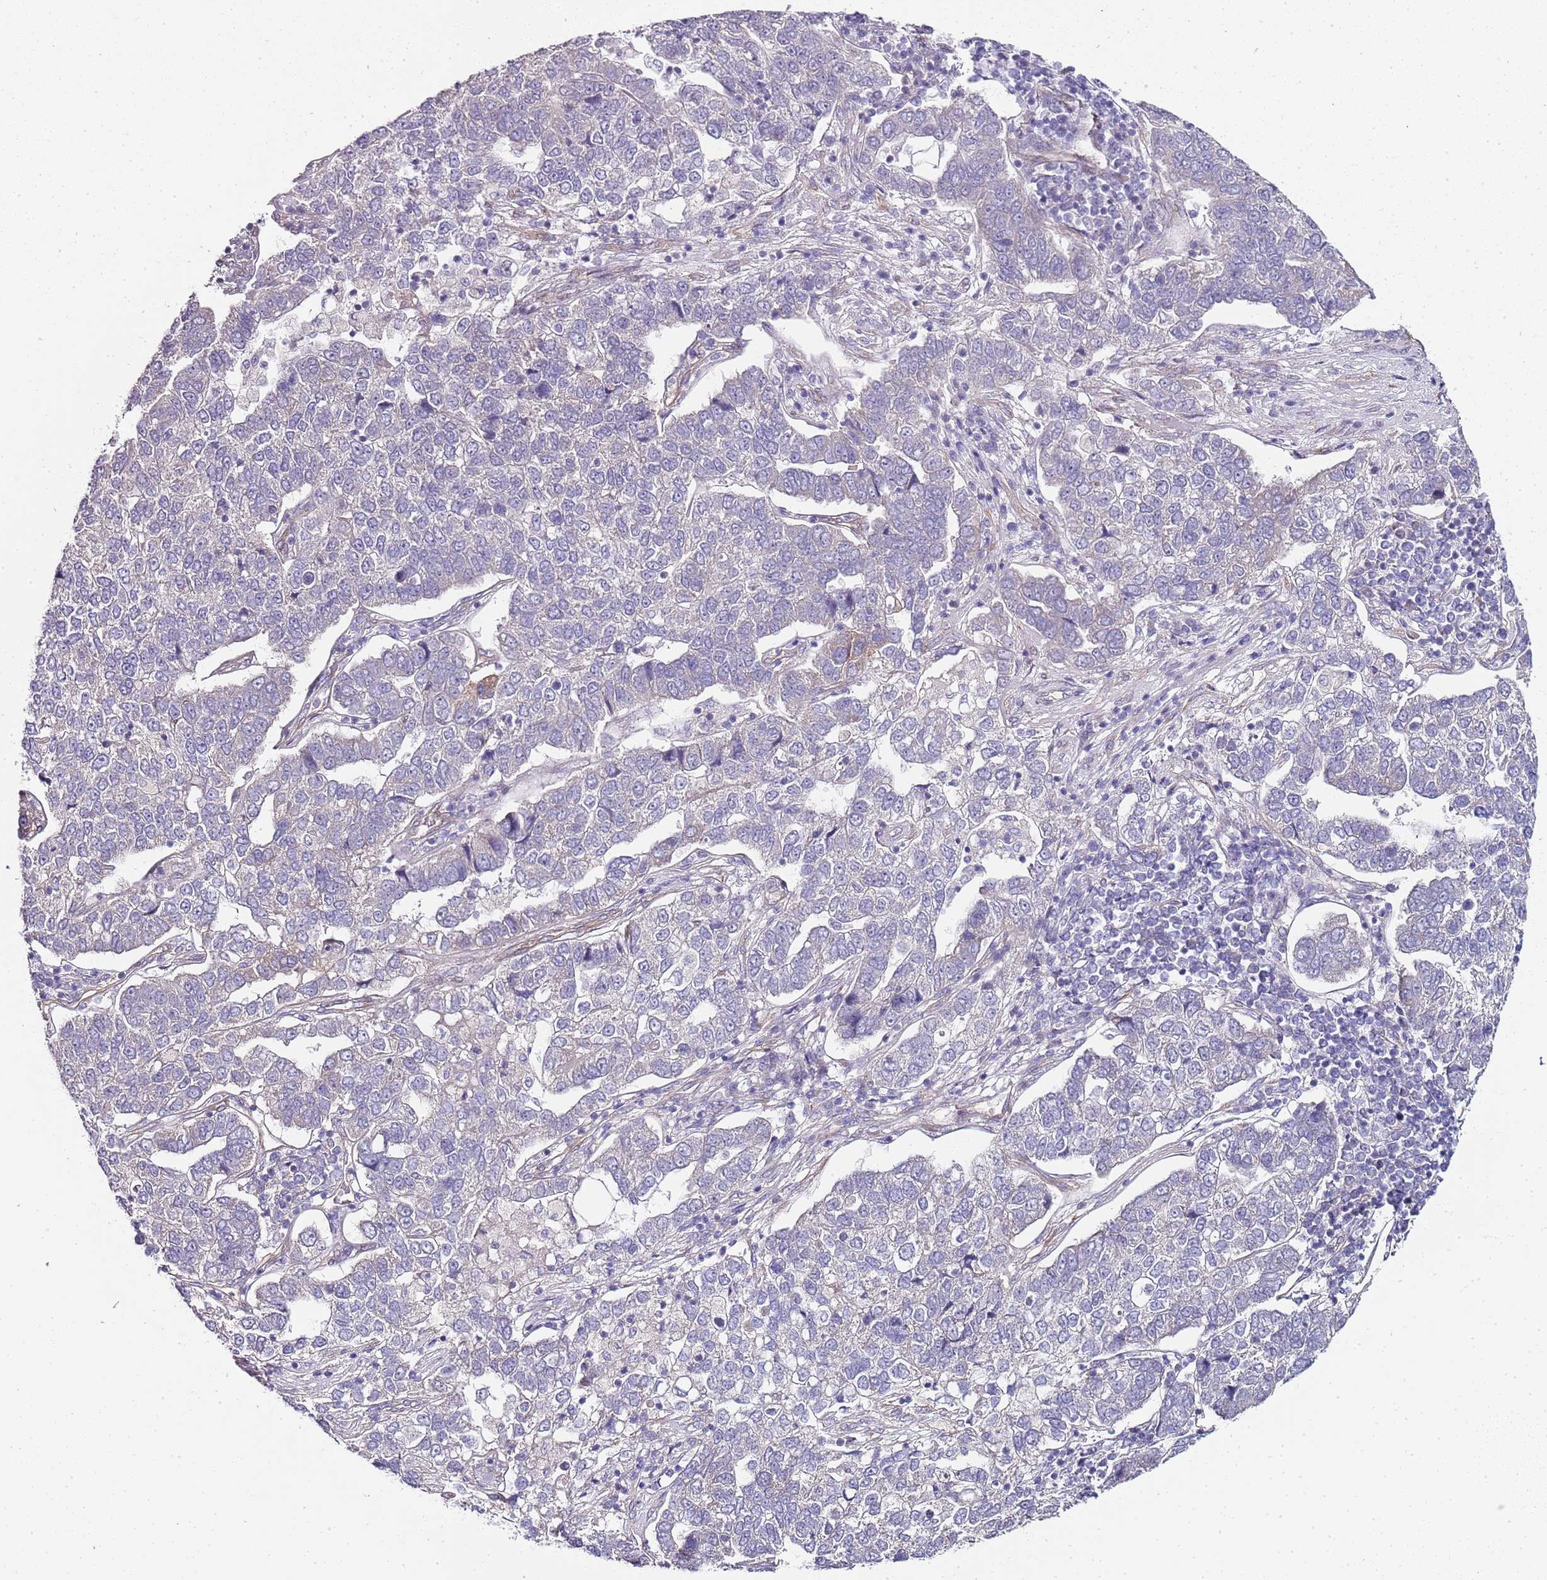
{"staining": {"intensity": "negative", "quantity": "none", "location": "none"}, "tissue": "pancreatic cancer", "cell_type": "Tumor cells", "image_type": "cancer", "snomed": [{"axis": "morphology", "description": "Adenocarcinoma, NOS"}, {"axis": "topography", "description": "Pancreas"}], "caption": "Tumor cells show no significant protein staining in pancreatic cancer. The staining is performed using DAB brown chromogen with nuclei counter-stained in using hematoxylin.", "gene": "TBC1D9", "patient": {"sex": "female", "age": 61}}